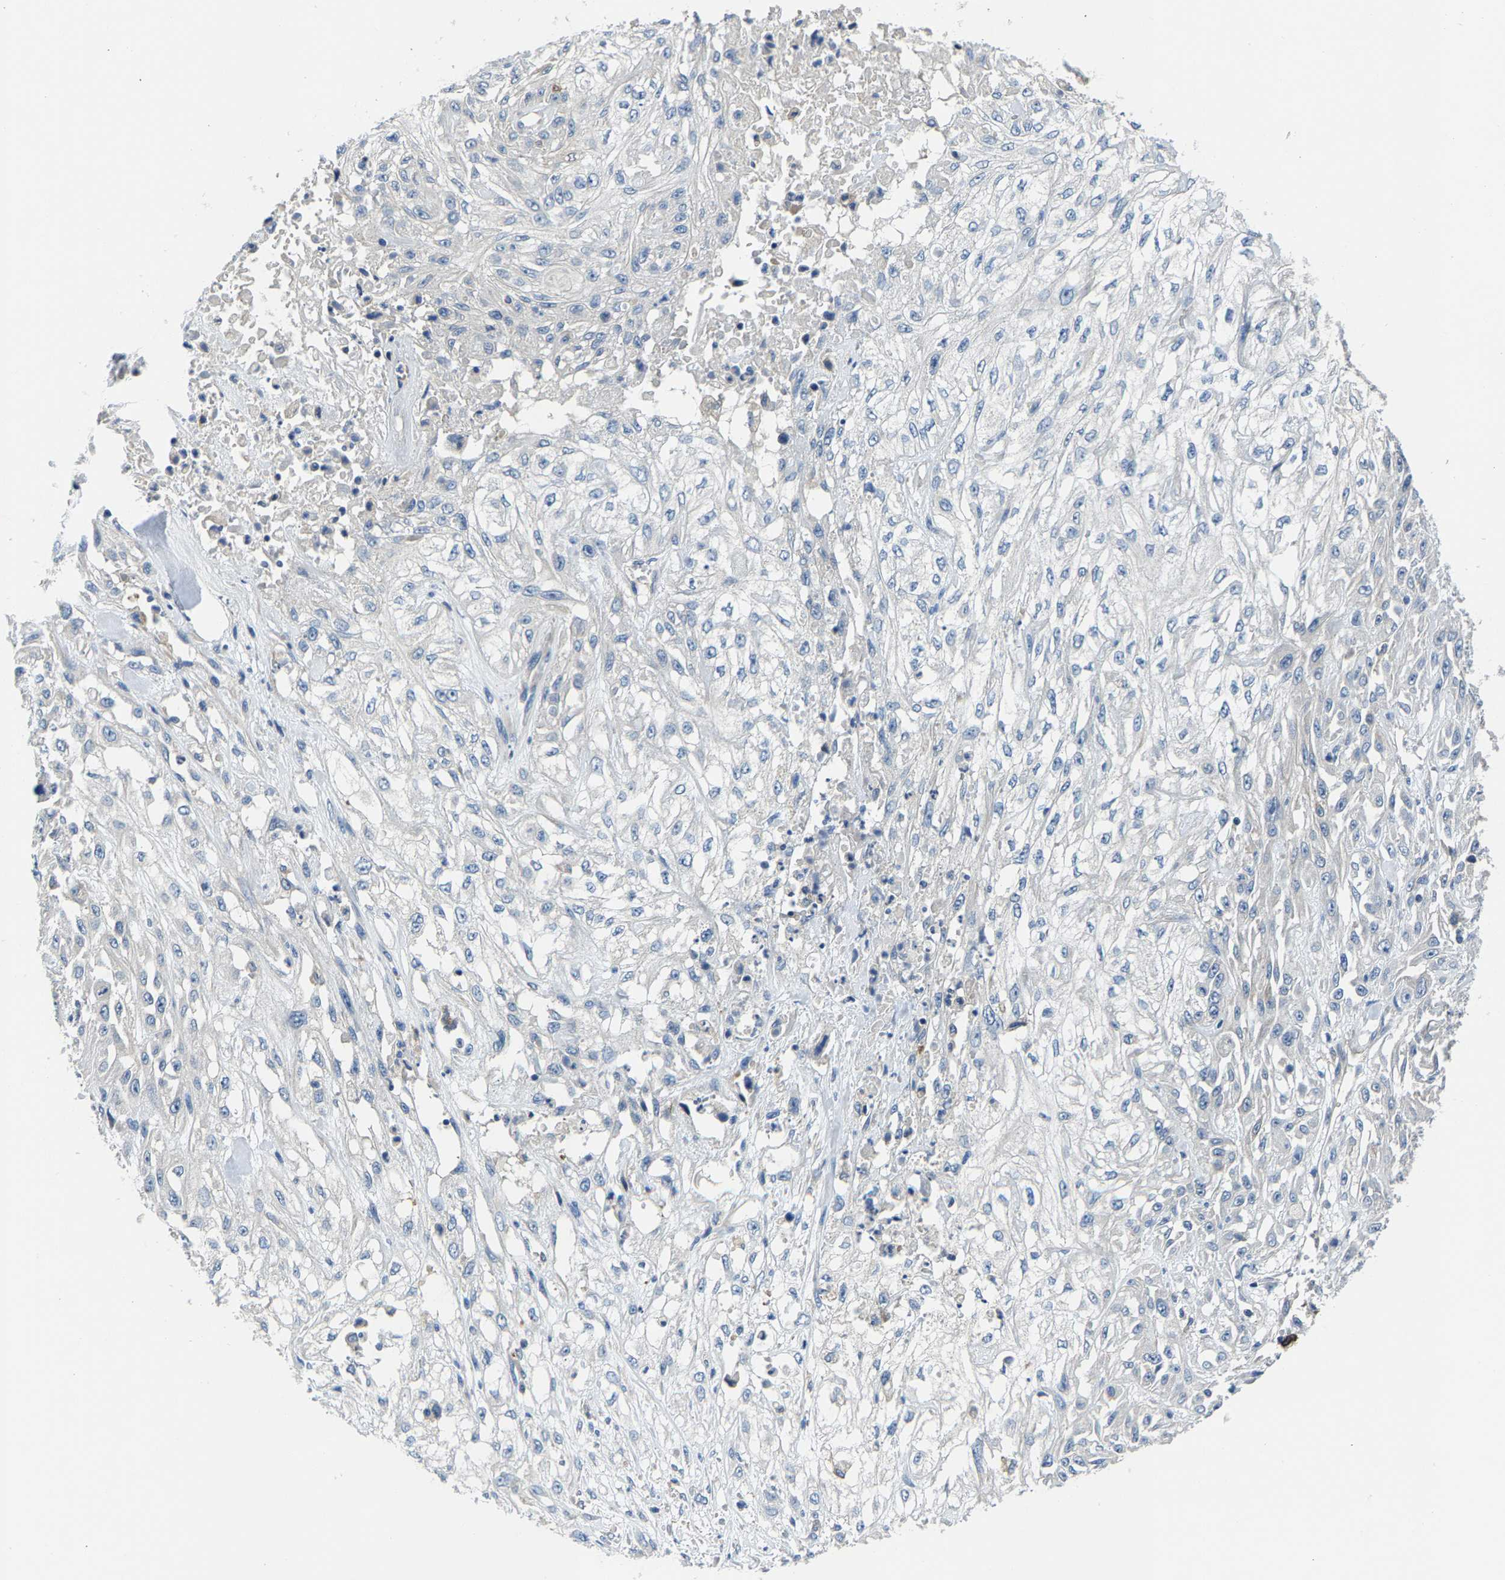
{"staining": {"intensity": "negative", "quantity": "none", "location": "none"}, "tissue": "skin cancer", "cell_type": "Tumor cells", "image_type": "cancer", "snomed": [{"axis": "morphology", "description": "Squamous cell carcinoma, NOS"}, {"axis": "morphology", "description": "Squamous cell carcinoma, metastatic, NOS"}, {"axis": "topography", "description": "Skin"}, {"axis": "topography", "description": "Lymph node"}], "caption": "This is a image of IHC staining of squamous cell carcinoma (skin), which shows no positivity in tumor cells.", "gene": "AGBL3", "patient": {"sex": "male", "age": 75}}